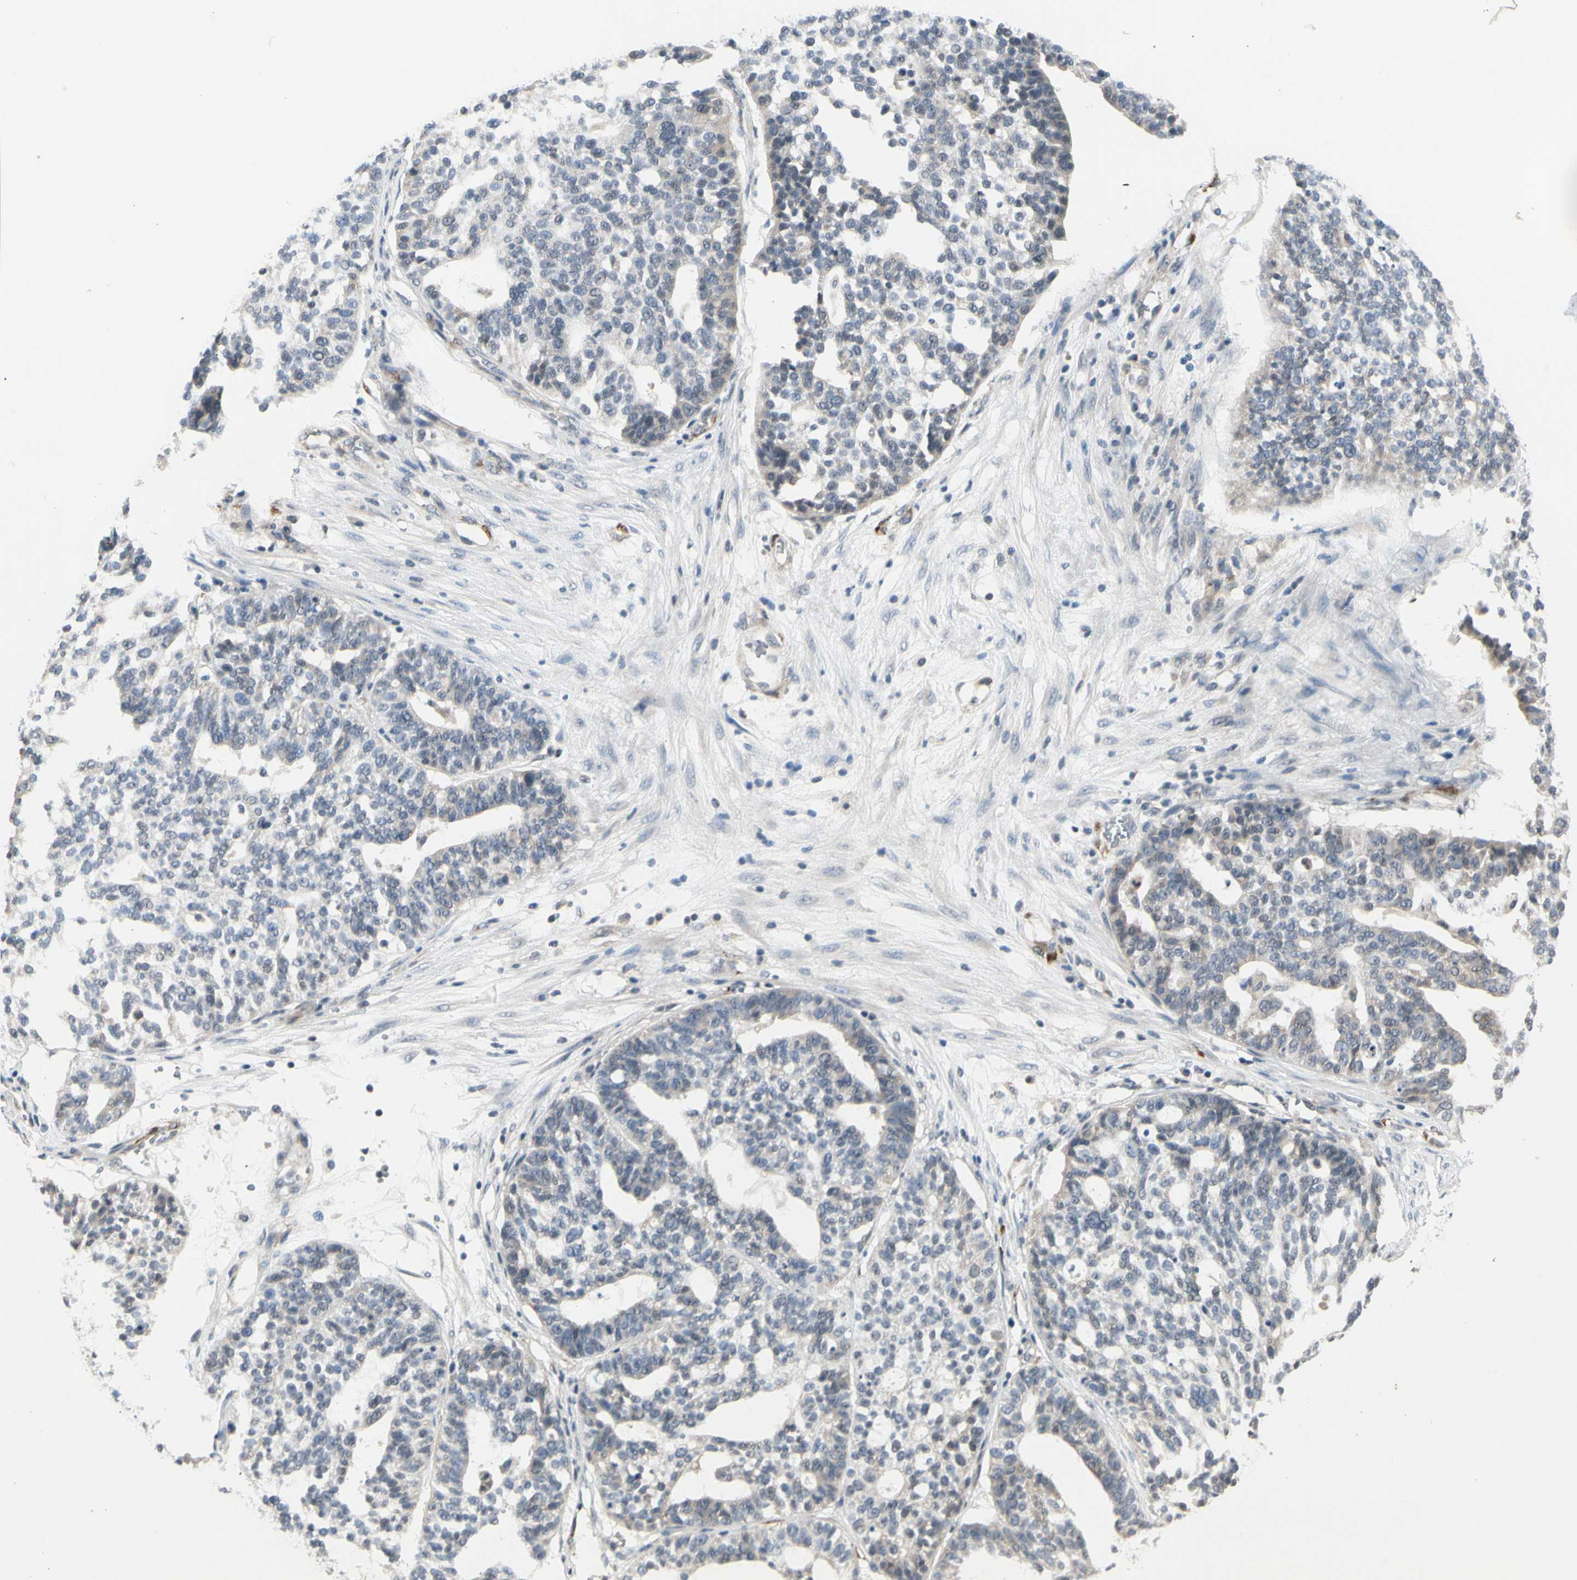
{"staining": {"intensity": "negative", "quantity": "none", "location": "none"}, "tissue": "ovarian cancer", "cell_type": "Tumor cells", "image_type": "cancer", "snomed": [{"axis": "morphology", "description": "Cystadenocarcinoma, serous, NOS"}, {"axis": "topography", "description": "Ovary"}], "caption": "Ovarian cancer stained for a protein using IHC reveals no staining tumor cells.", "gene": "GREM1", "patient": {"sex": "female", "age": 59}}